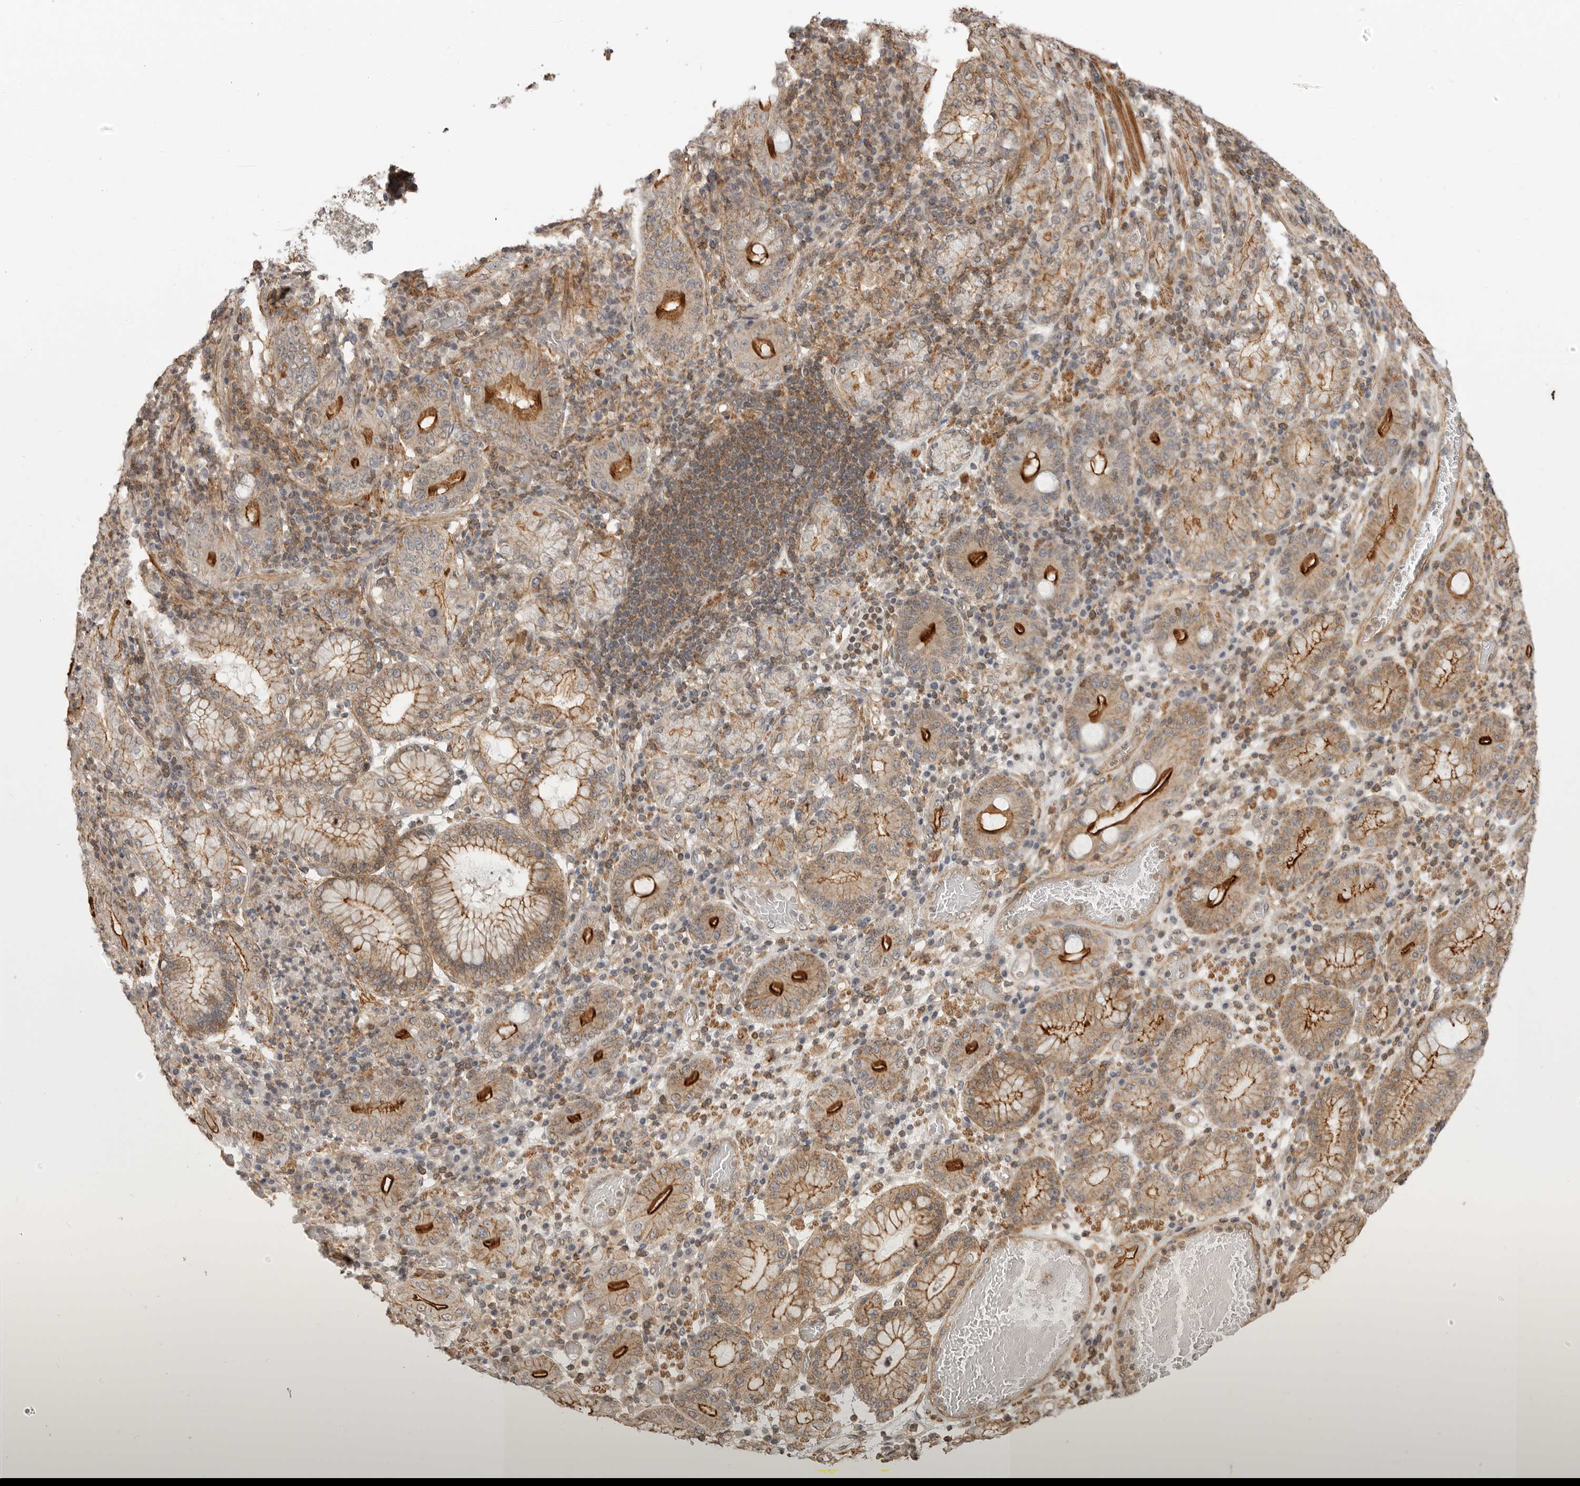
{"staining": {"intensity": "strong", "quantity": "<25%", "location": "cytoplasmic/membranous"}, "tissue": "stomach cancer", "cell_type": "Tumor cells", "image_type": "cancer", "snomed": [{"axis": "morphology", "description": "Adenocarcinoma, NOS"}, {"axis": "topography", "description": "Stomach"}], "caption": "Stomach cancer (adenocarcinoma) stained for a protein displays strong cytoplasmic/membranous positivity in tumor cells.", "gene": "GPC2", "patient": {"sex": "female", "age": 73}}